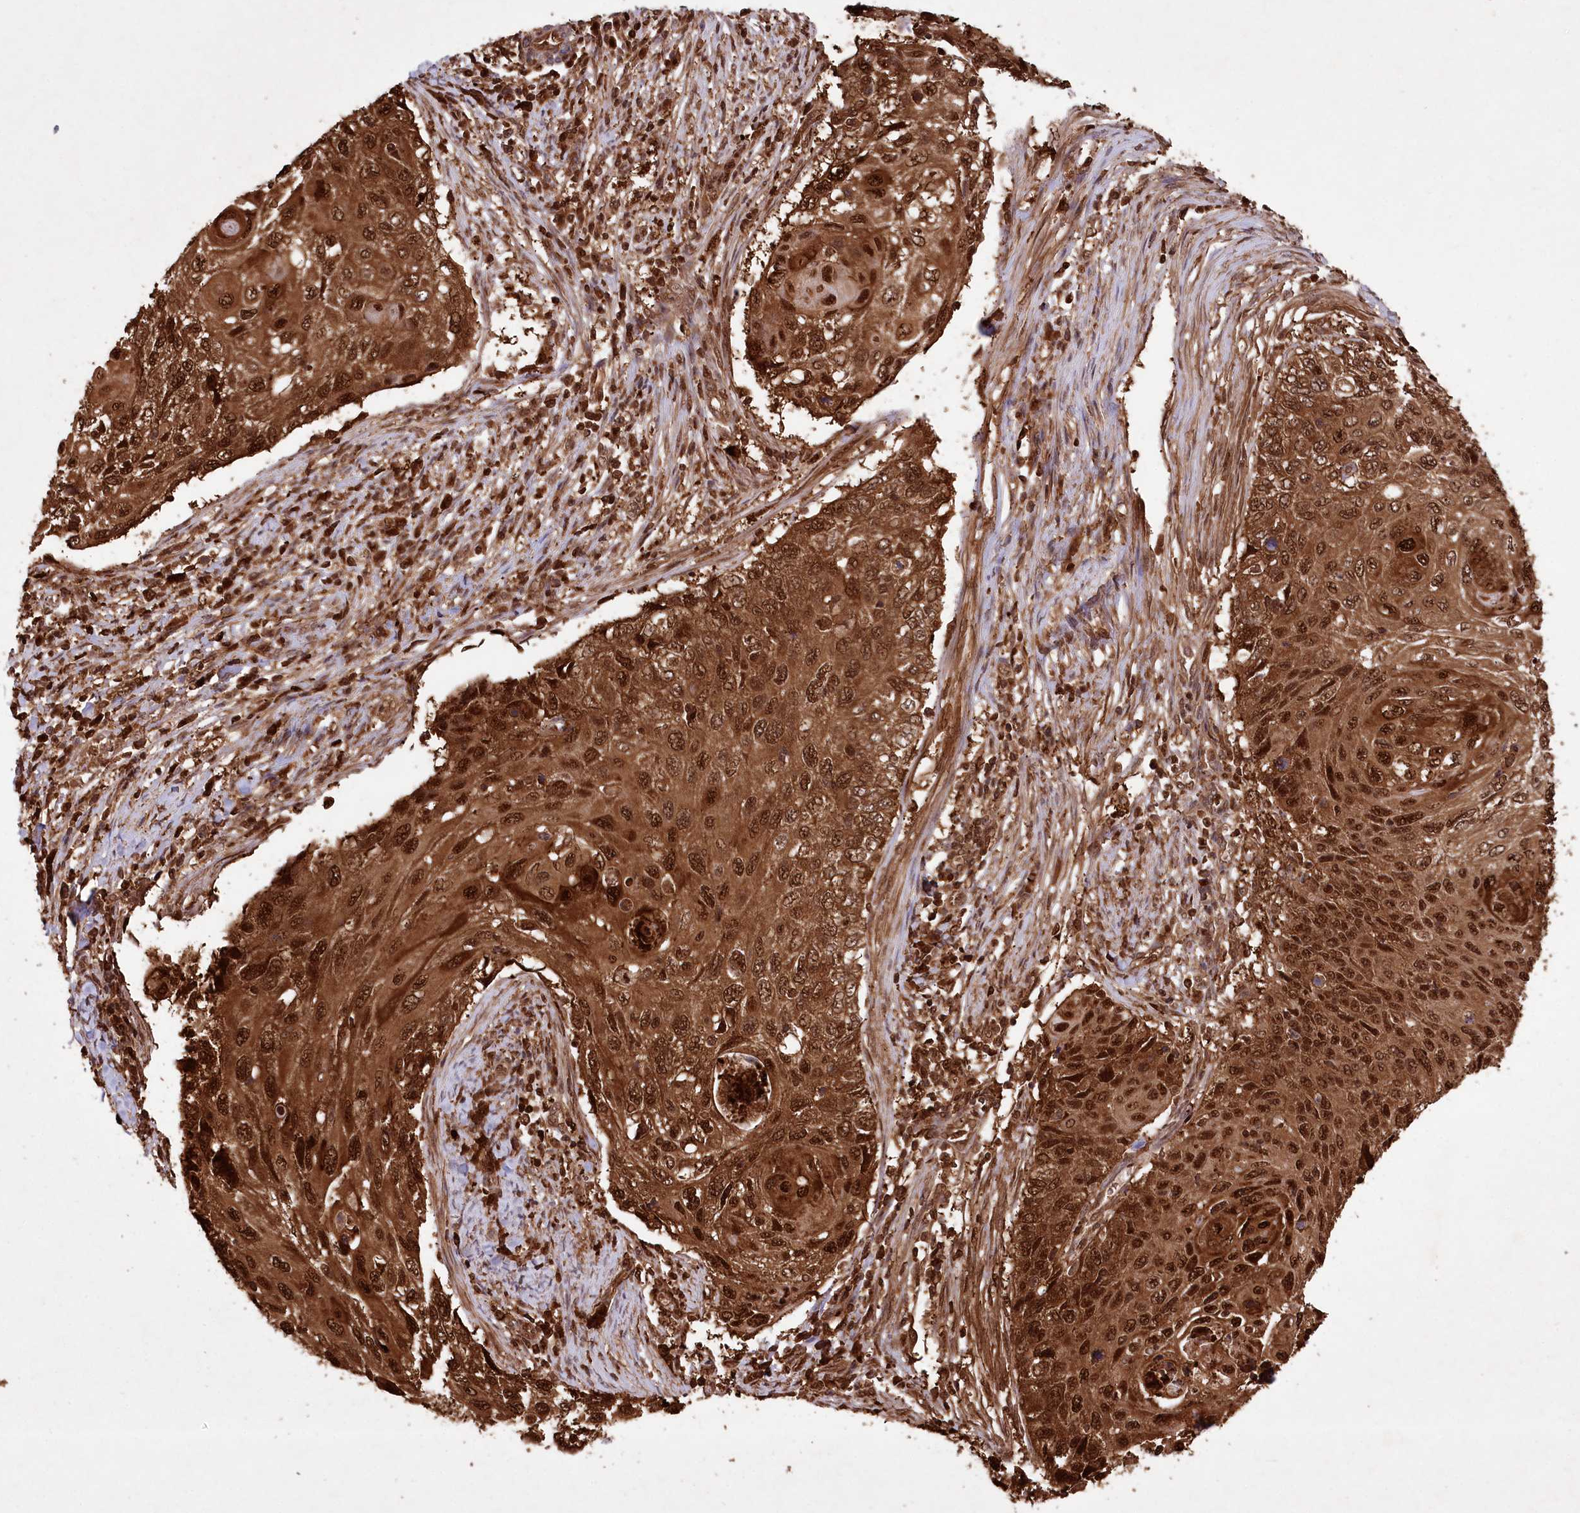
{"staining": {"intensity": "strong", "quantity": ">75%", "location": "cytoplasmic/membranous,nuclear"}, "tissue": "cervical cancer", "cell_type": "Tumor cells", "image_type": "cancer", "snomed": [{"axis": "morphology", "description": "Squamous cell carcinoma, NOS"}, {"axis": "topography", "description": "Cervix"}], "caption": "Cervical squamous cell carcinoma was stained to show a protein in brown. There is high levels of strong cytoplasmic/membranous and nuclear expression in about >75% of tumor cells.", "gene": "LSG1", "patient": {"sex": "female", "age": 70}}